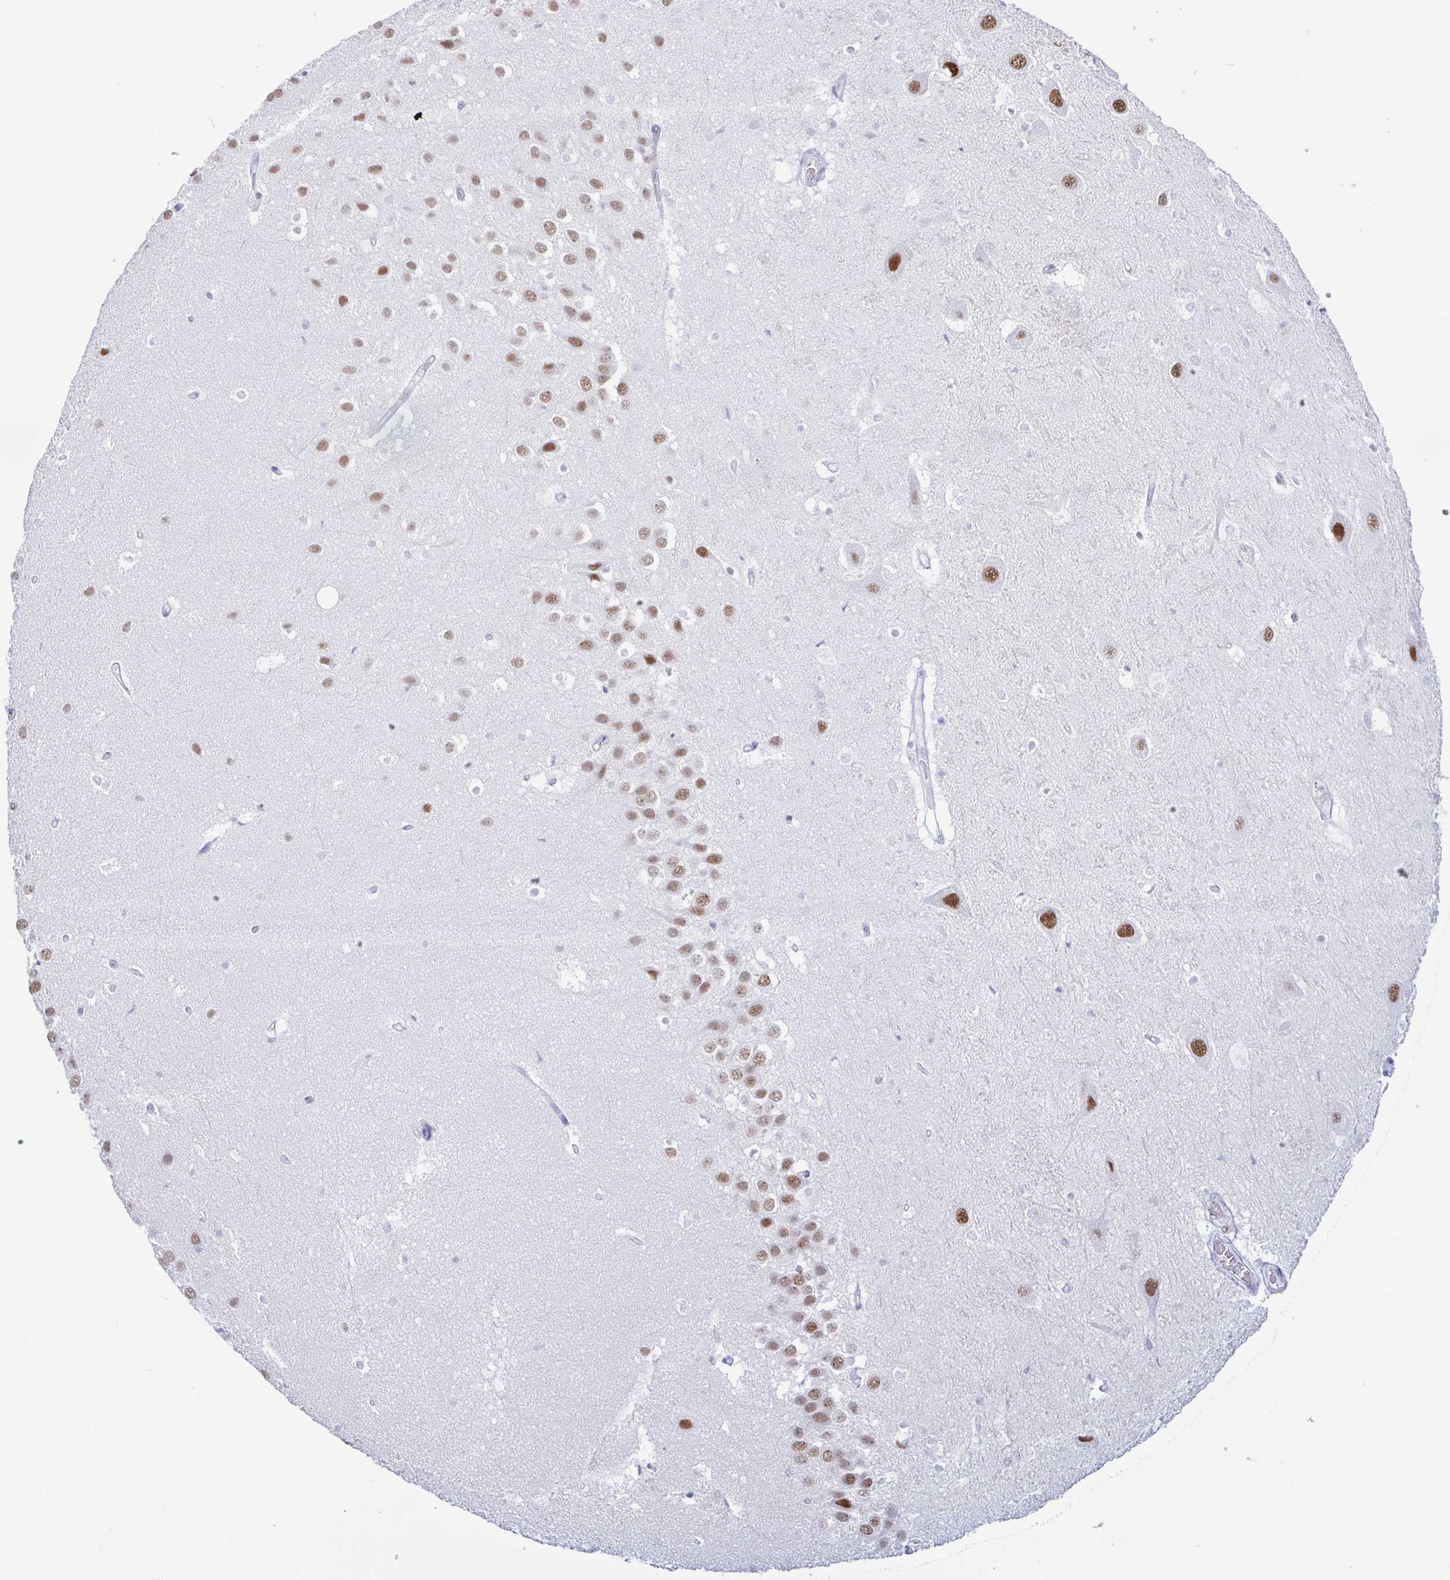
{"staining": {"intensity": "negative", "quantity": "none", "location": "none"}, "tissue": "hippocampus", "cell_type": "Glial cells", "image_type": "normal", "snomed": [{"axis": "morphology", "description": "Normal tissue, NOS"}, {"axis": "topography", "description": "Hippocampus"}], "caption": "The IHC photomicrograph has no significant expression in glial cells of hippocampus.", "gene": "SUGP2", "patient": {"sex": "male", "age": 26}}